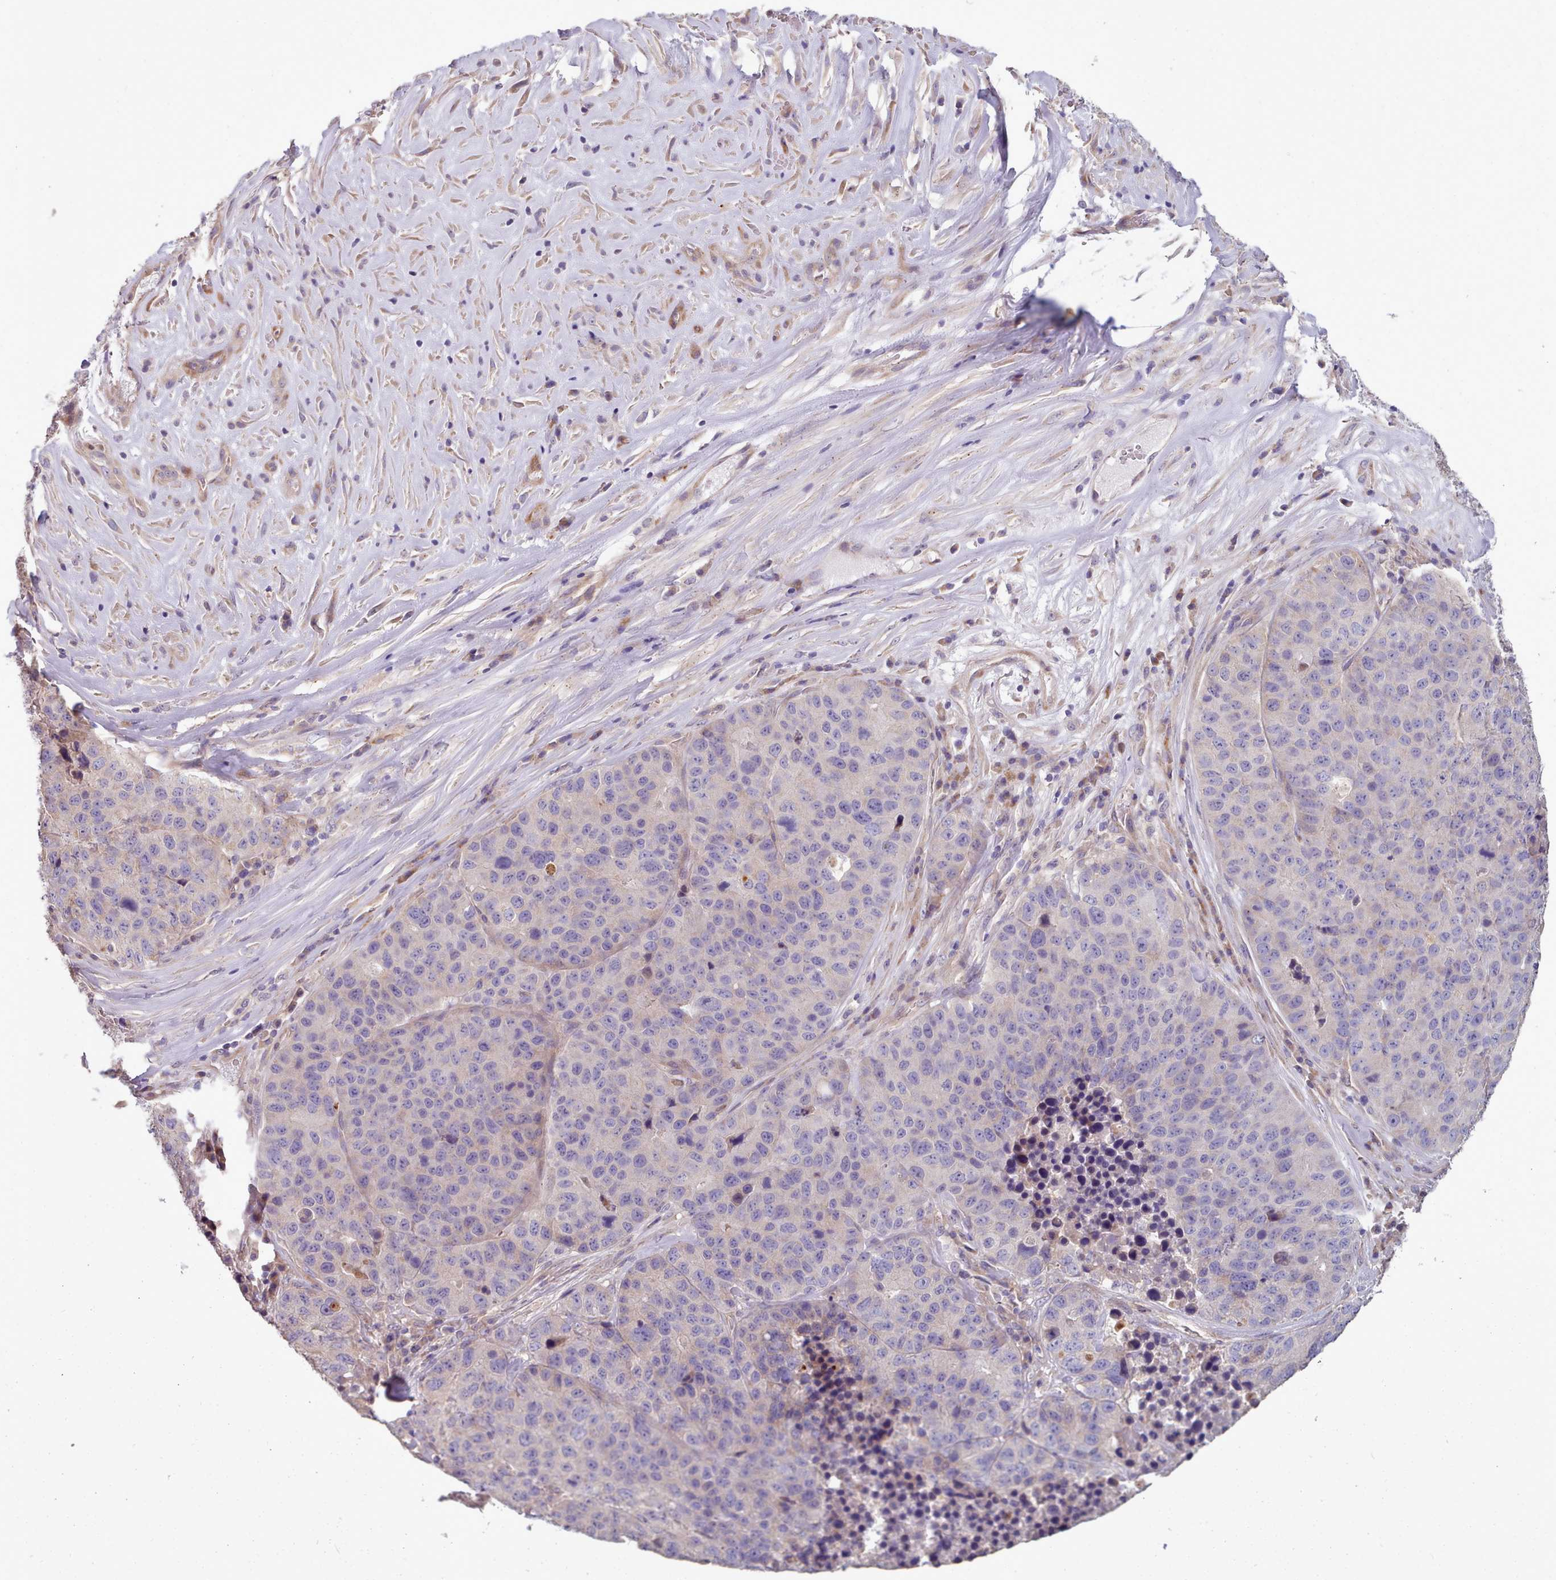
{"staining": {"intensity": "weak", "quantity": "<25%", "location": "cytoplasmic/membranous"}, "tissue": "stomach cancer", "cell_type": "Tumor cells", "image_type": "cancer", "snomed": [{"axis": "morphology", "description": "Adenocarcinoma, NOS"}, {"axis": "topography", "description": "Stomach"}], "caption": "Photomicrograph shows no significant protein positivity in tumor cells of stomach adenocarcinoma. (DAB IHC with hematoxylin counter stain).", "gene": "DPF1", "patient": {"sex": "male", "age": 71}}